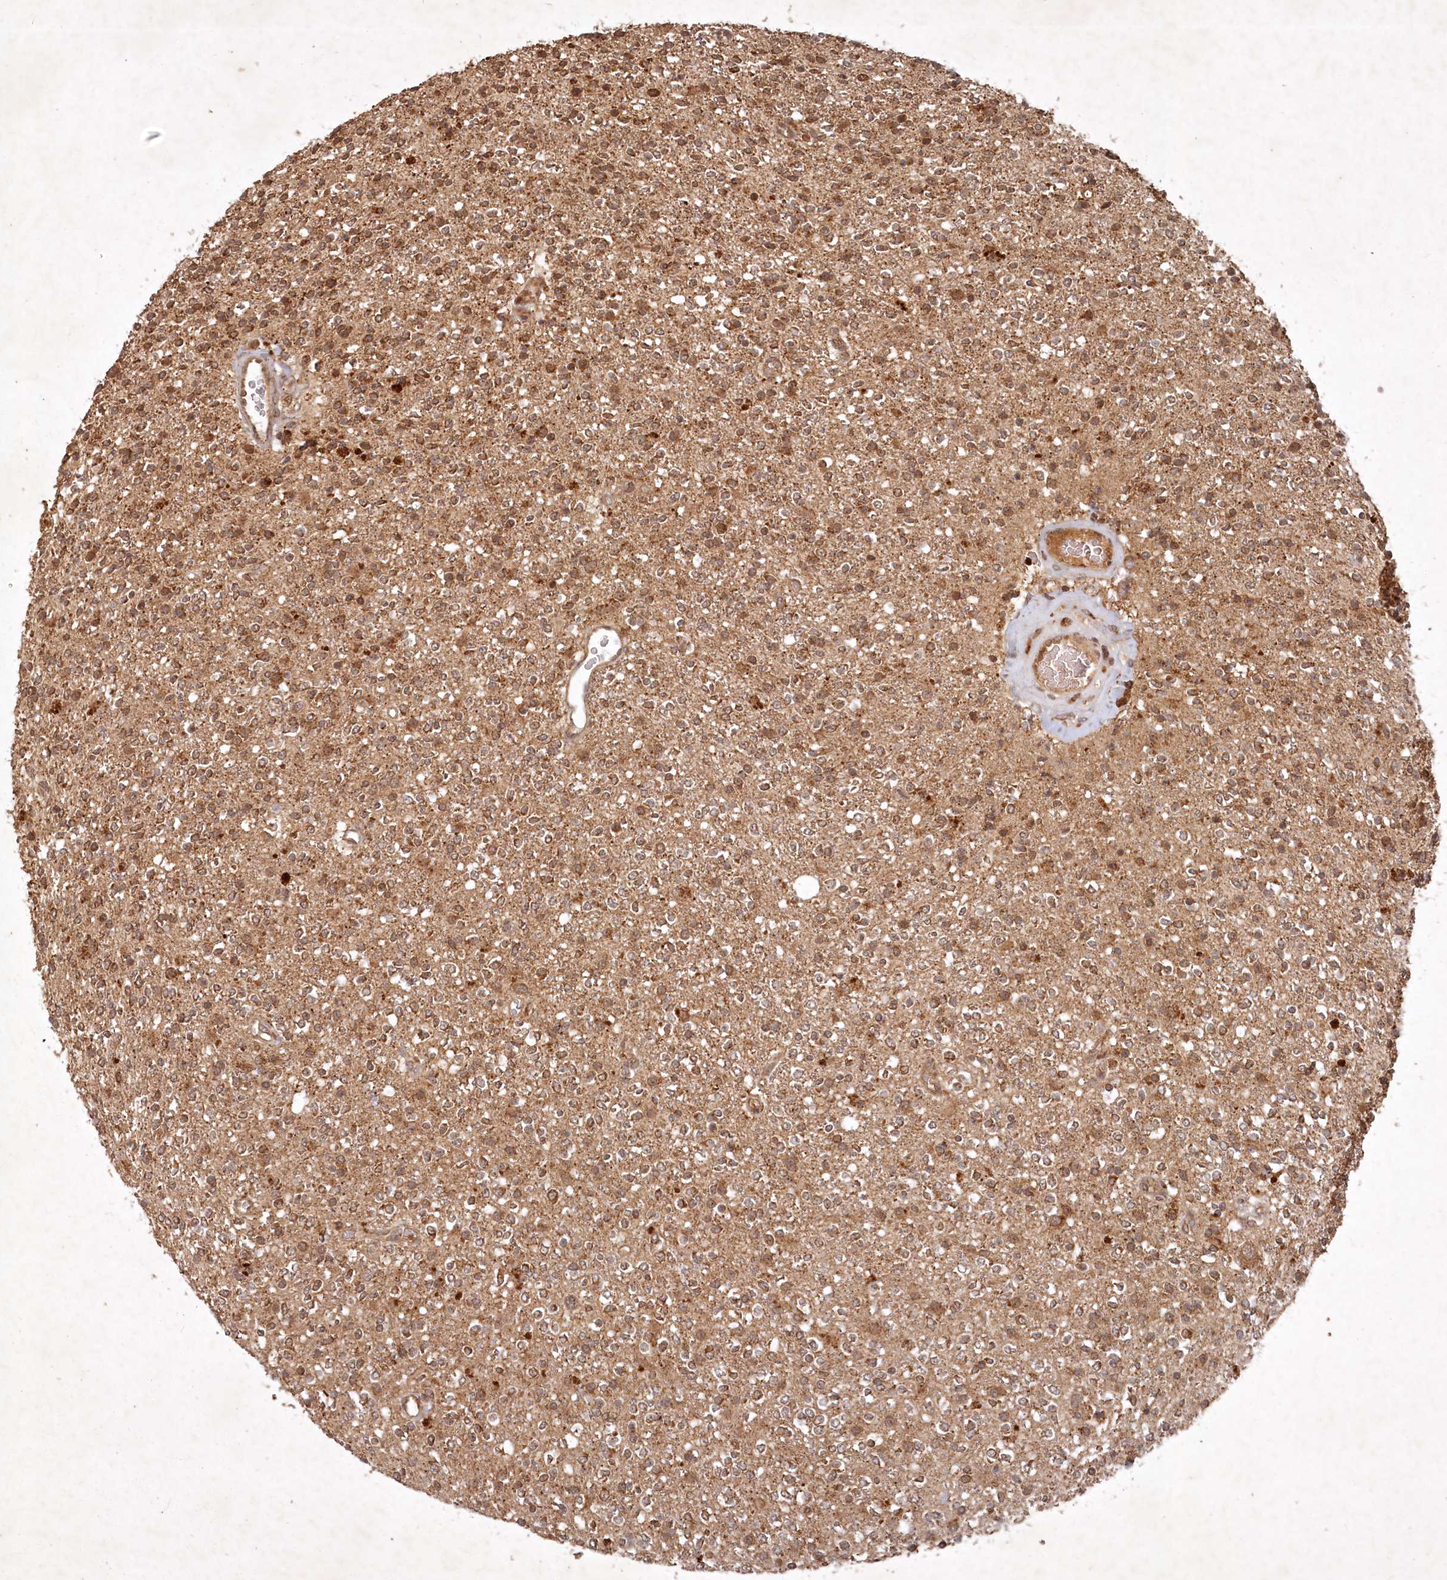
{"staining": {"intensity": "moderate", "quantity": ">75%", "location": "cytoplasmic/membranous,nuclear"}, "tissue": "glioma", "cell_type": "Tumor cells", "image_type": "cancer", "snomed": [{"axis": "morphology", "description": "Glioma, malignant, High grade"}, {"axis": "topography", "description": "Brain"}], "caption": "The histopathology image shows staining of malignant high-grade glioma, revealing moderate cytoplasmic/membranous and nuclear protein positivity (brown color) within tumor cells.", "gene": "UNC93A", "patient": {"sex": "male", "age": 34}}